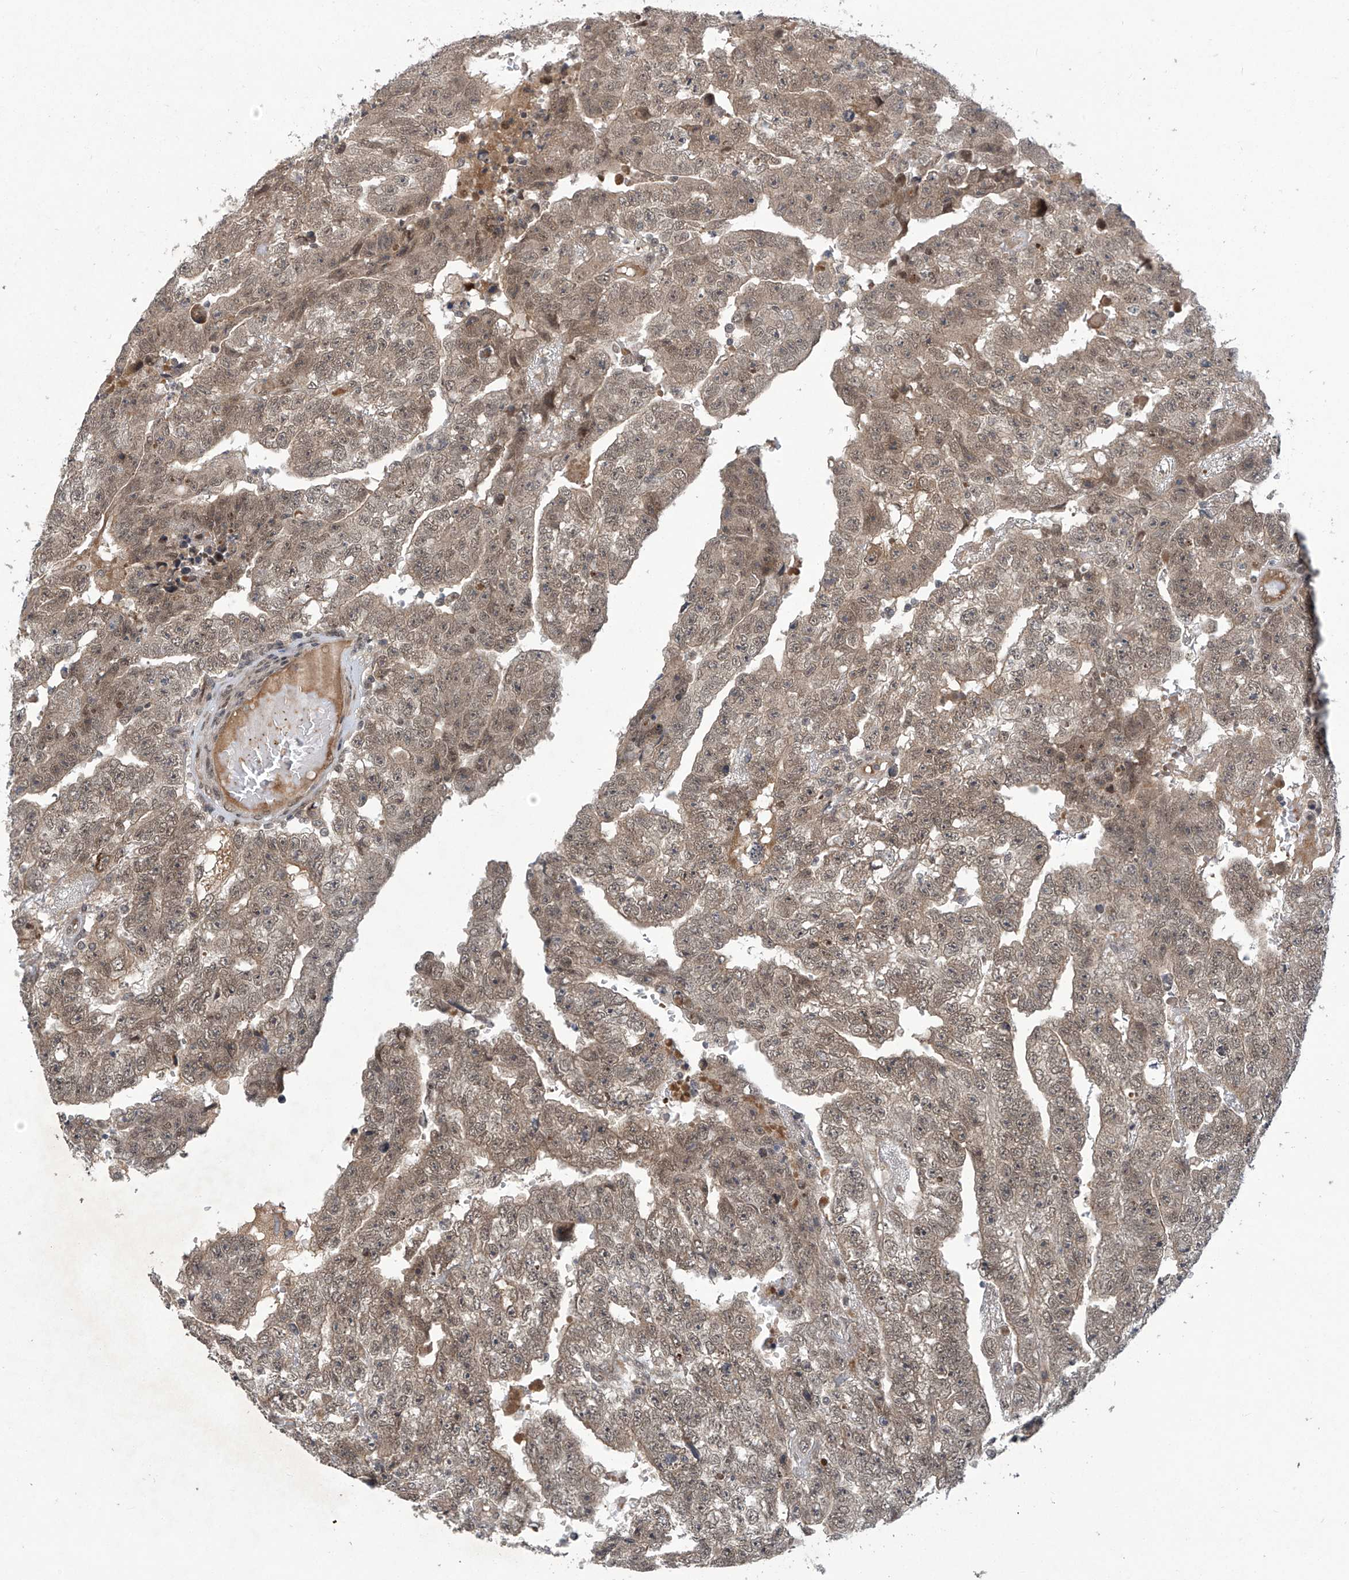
{"staining": {"intensity": "weak", "quantity": ">75%", "location": "cytoplasmic/membranous,nuclear"}, "tissue": "testis cancer", "cell_type": "Tumor cells", "image_type": "cancer", "snomed": [{"axis": "morphology", "description": "Carcinoma, Embryonal, NOS"}, {"axis": "topography", "description": "Testis"}], "caption": "Brown immunohistochemical staining in testis cancer (embryonal carcinoma) exhibits weak cytoplasmic/membranous and nuclear expression in approximately >75% of tumor cells.", "gene": "ABHD13", "patient": {"sex": "male", "age": 25}}